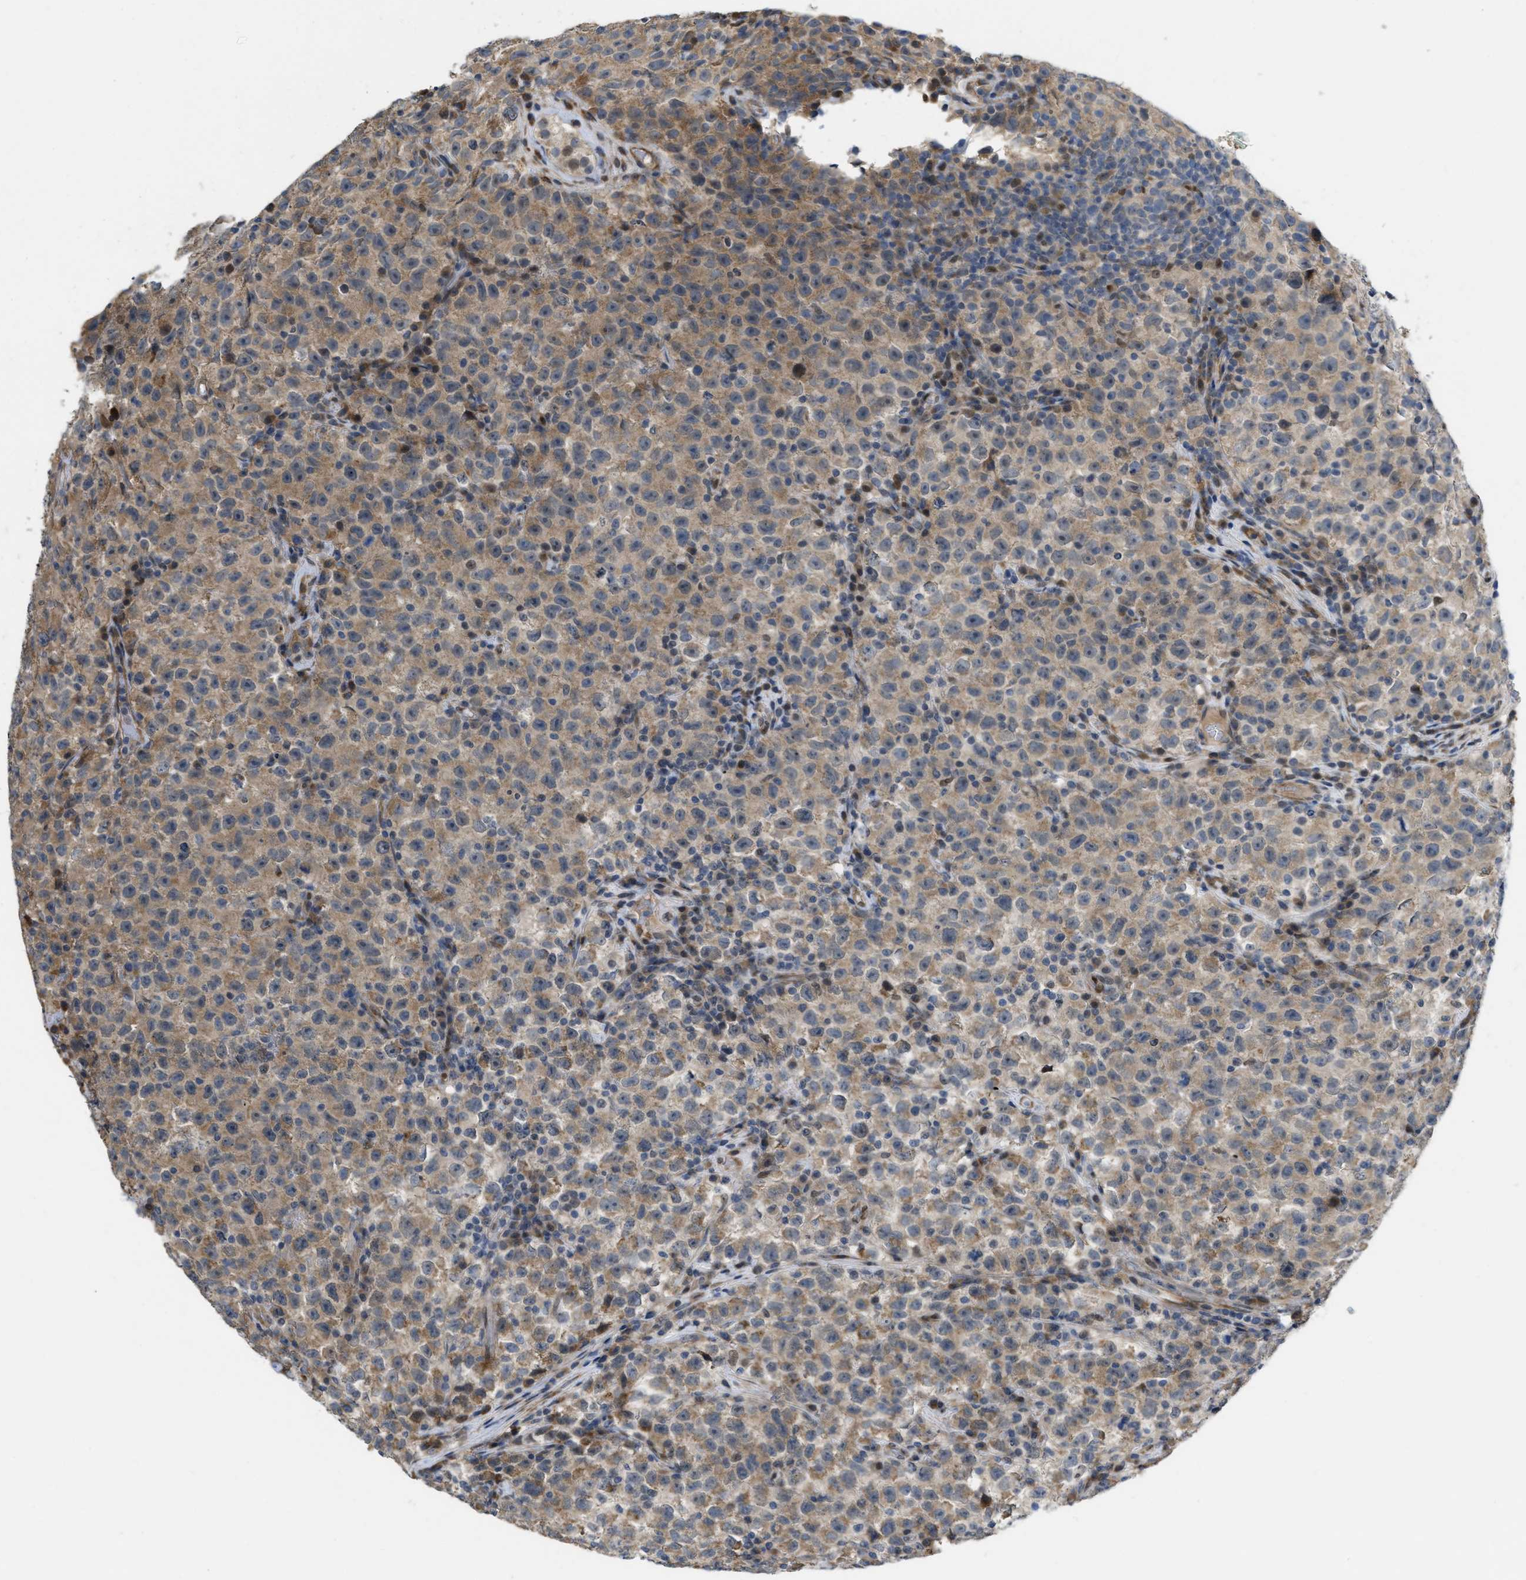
{"staining": {"intensity": "weak", "quantity": ">75%", "location": "cytoplasmic/membranous"}, "tissue": "testis cancer", "cell_type": "Tumor cells", "image_type": "cancer", "snomed": [{"axis": "morphology", "description": "Seminoma, NOS"}, {"axis": "topography", "description": "Testis"}], "caption": "Immunohistochemistry histopathology image of neoplastic tissue: testis cancer (seminoma) stained using immunohistochemistry shows low levels of weak protein expression localized specifically in the cytoplasmic/membranous of tumor cells, appearing as a cytoplasmic/membranous brown color.", "gene": "CDPF1", "patient": {"sex": "male", "age": 22}}